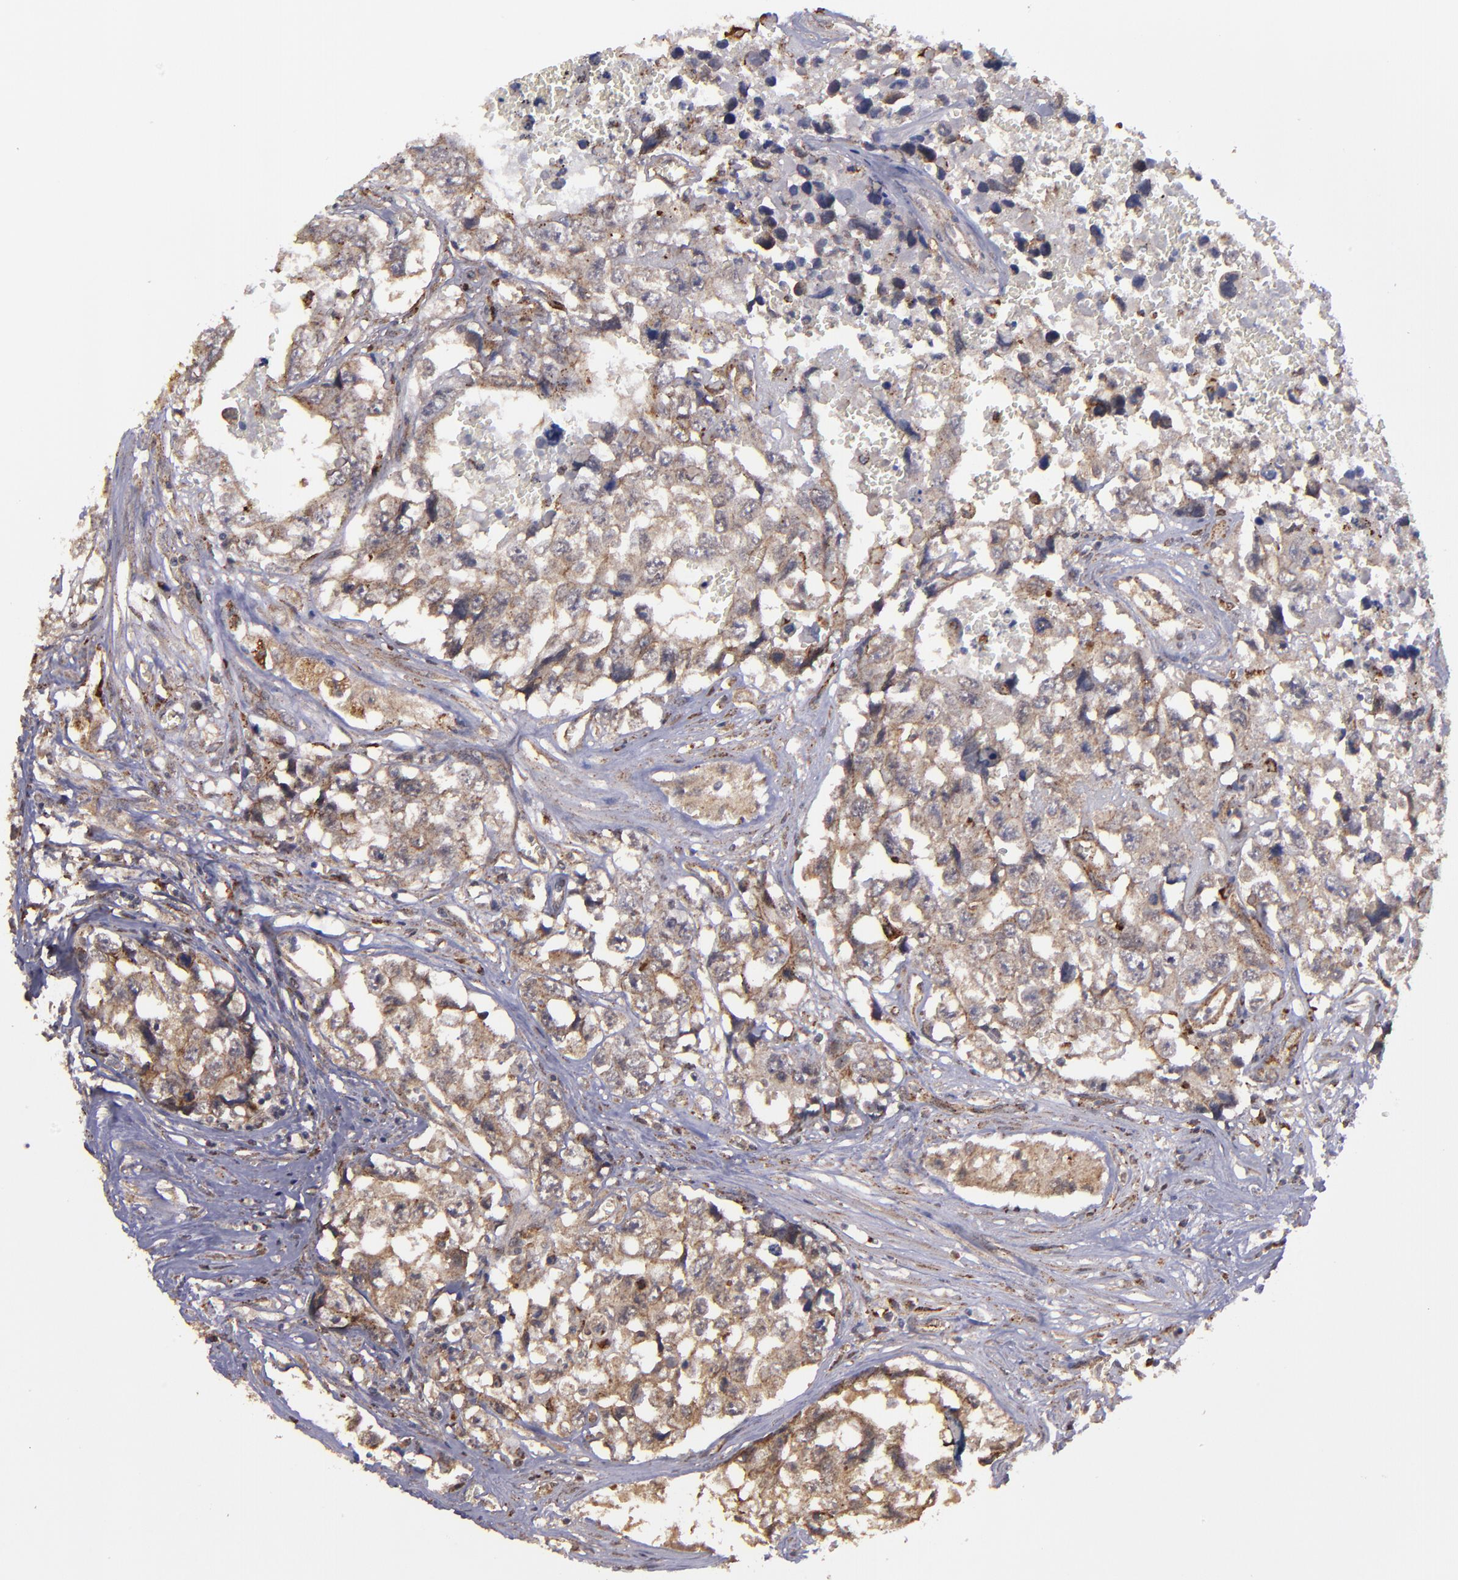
{"staining": {"intensity": "moderate", "quantity": ">75%", "location": "cytoplasmic/membranous"}, "tissue": "testis cancer", "cell_type": "Tumor cells", "image_type": "cancer", "snomed": [{"axis": "morphology", "description": "Carcinoma, Embryonal, NOS"}, {"axis": "topography", "description": "Testis"}], "caption": "Testis cancer (embryonal carcinoma) stained with a protein marker demonstrates moderate staining in tumor cells.", "gene": "SIPA1L1", "patient": {"sex": "male", "age": 31}}